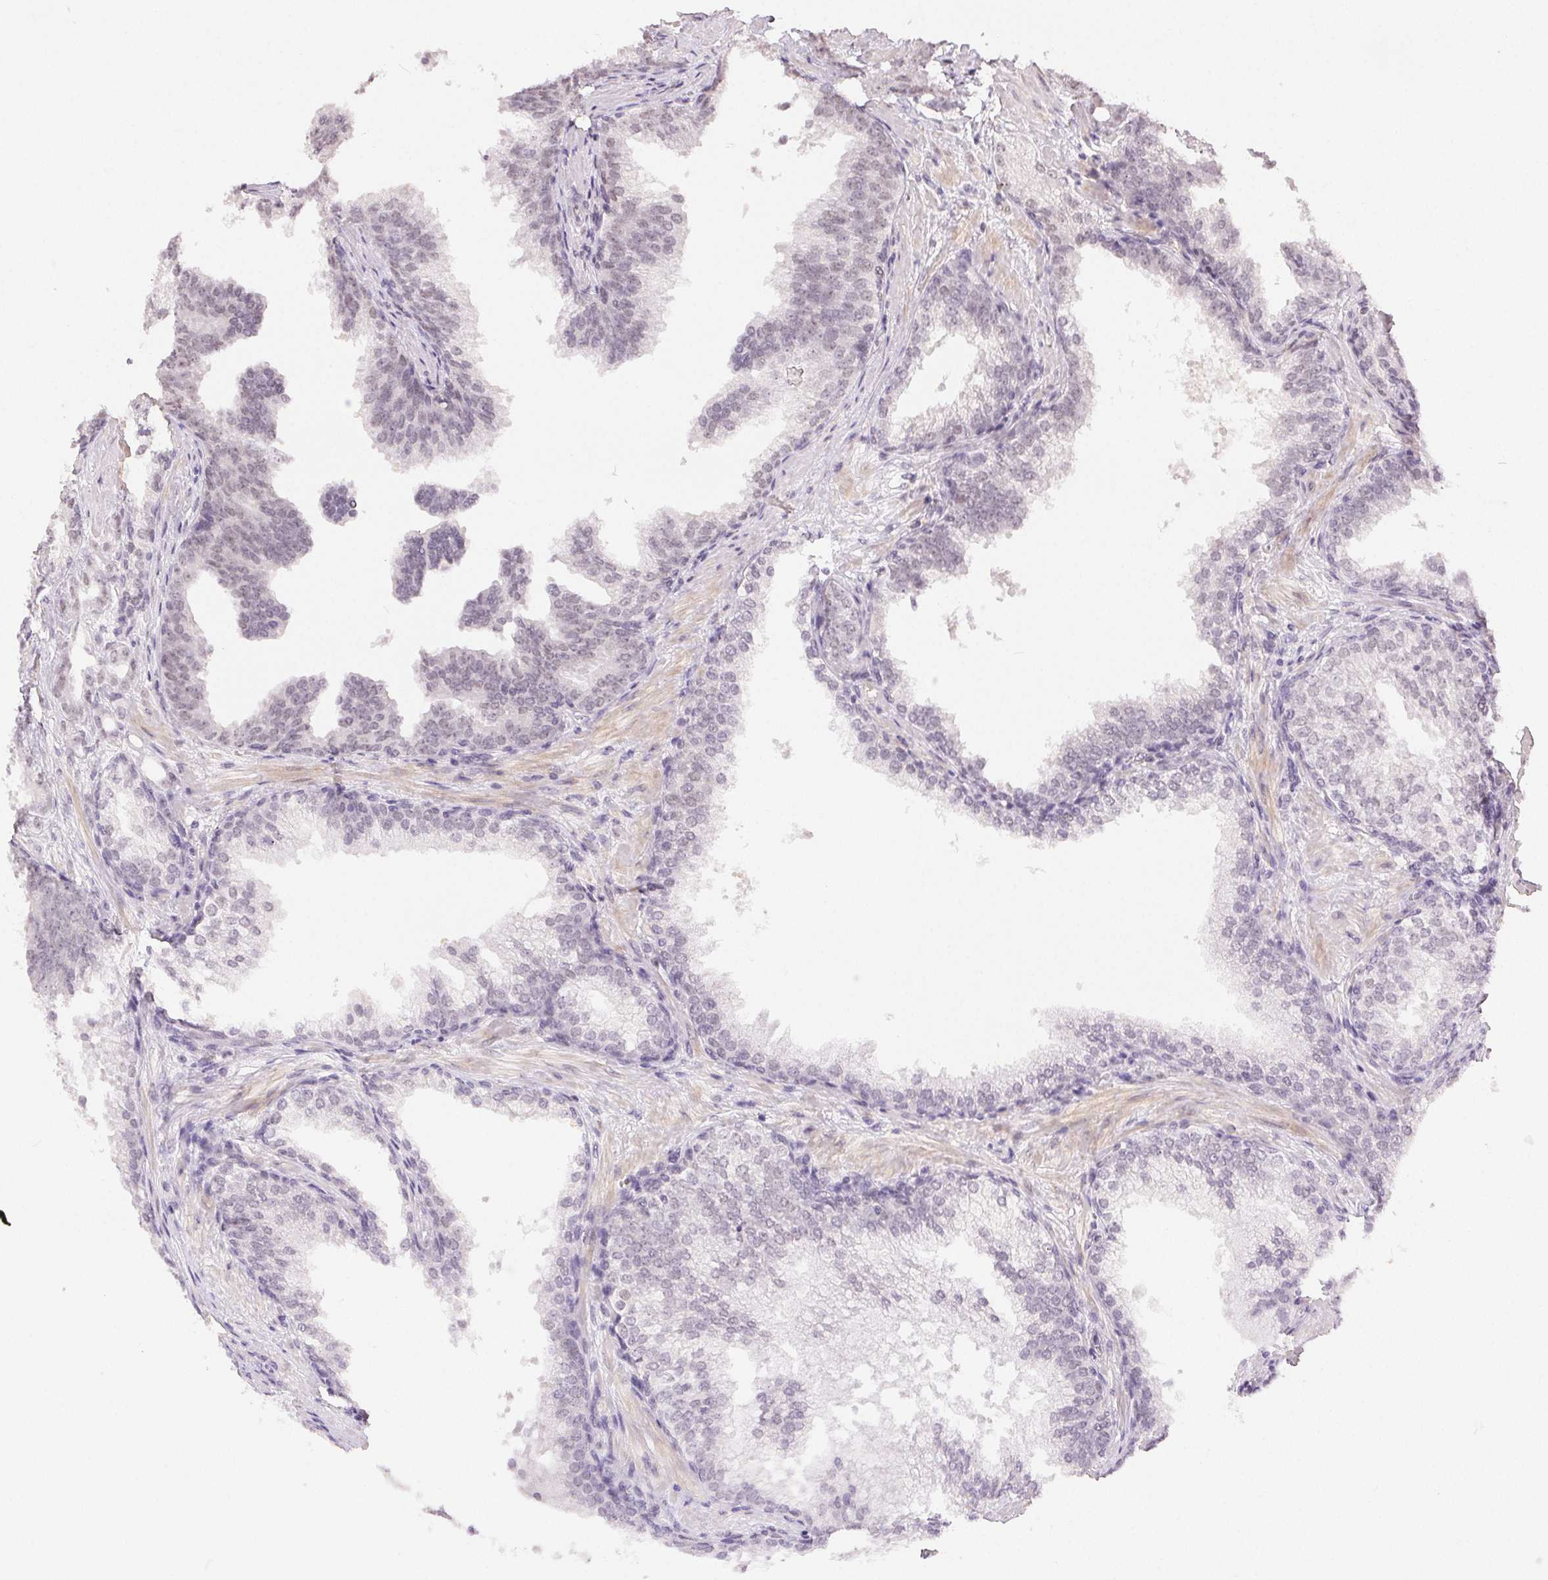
{"staining": {"intensity": "negative", "quantity": "none", "location": "none"}, "tissue": "prostate cancer", "cell_type": "Tumor cells", "image_type": "cancer", "snomed": [{"axis": "morphology", "description": "Adenocarcinoma, Low grade"}, {"axis": "topography", "description": "Prostate"}], "caption": "DAB immunohistochemical staining of human prostate cancer (adenocarcinoma (low-grade)) reveals no significant positivity in tumor cells. (DAB (3,3'-diaminobenzidine) immunohistochemistry (IHC) with hematoxylin counter stain).", "gene": "PRPF18", "patient": {"sex": "male", "age": 65}}